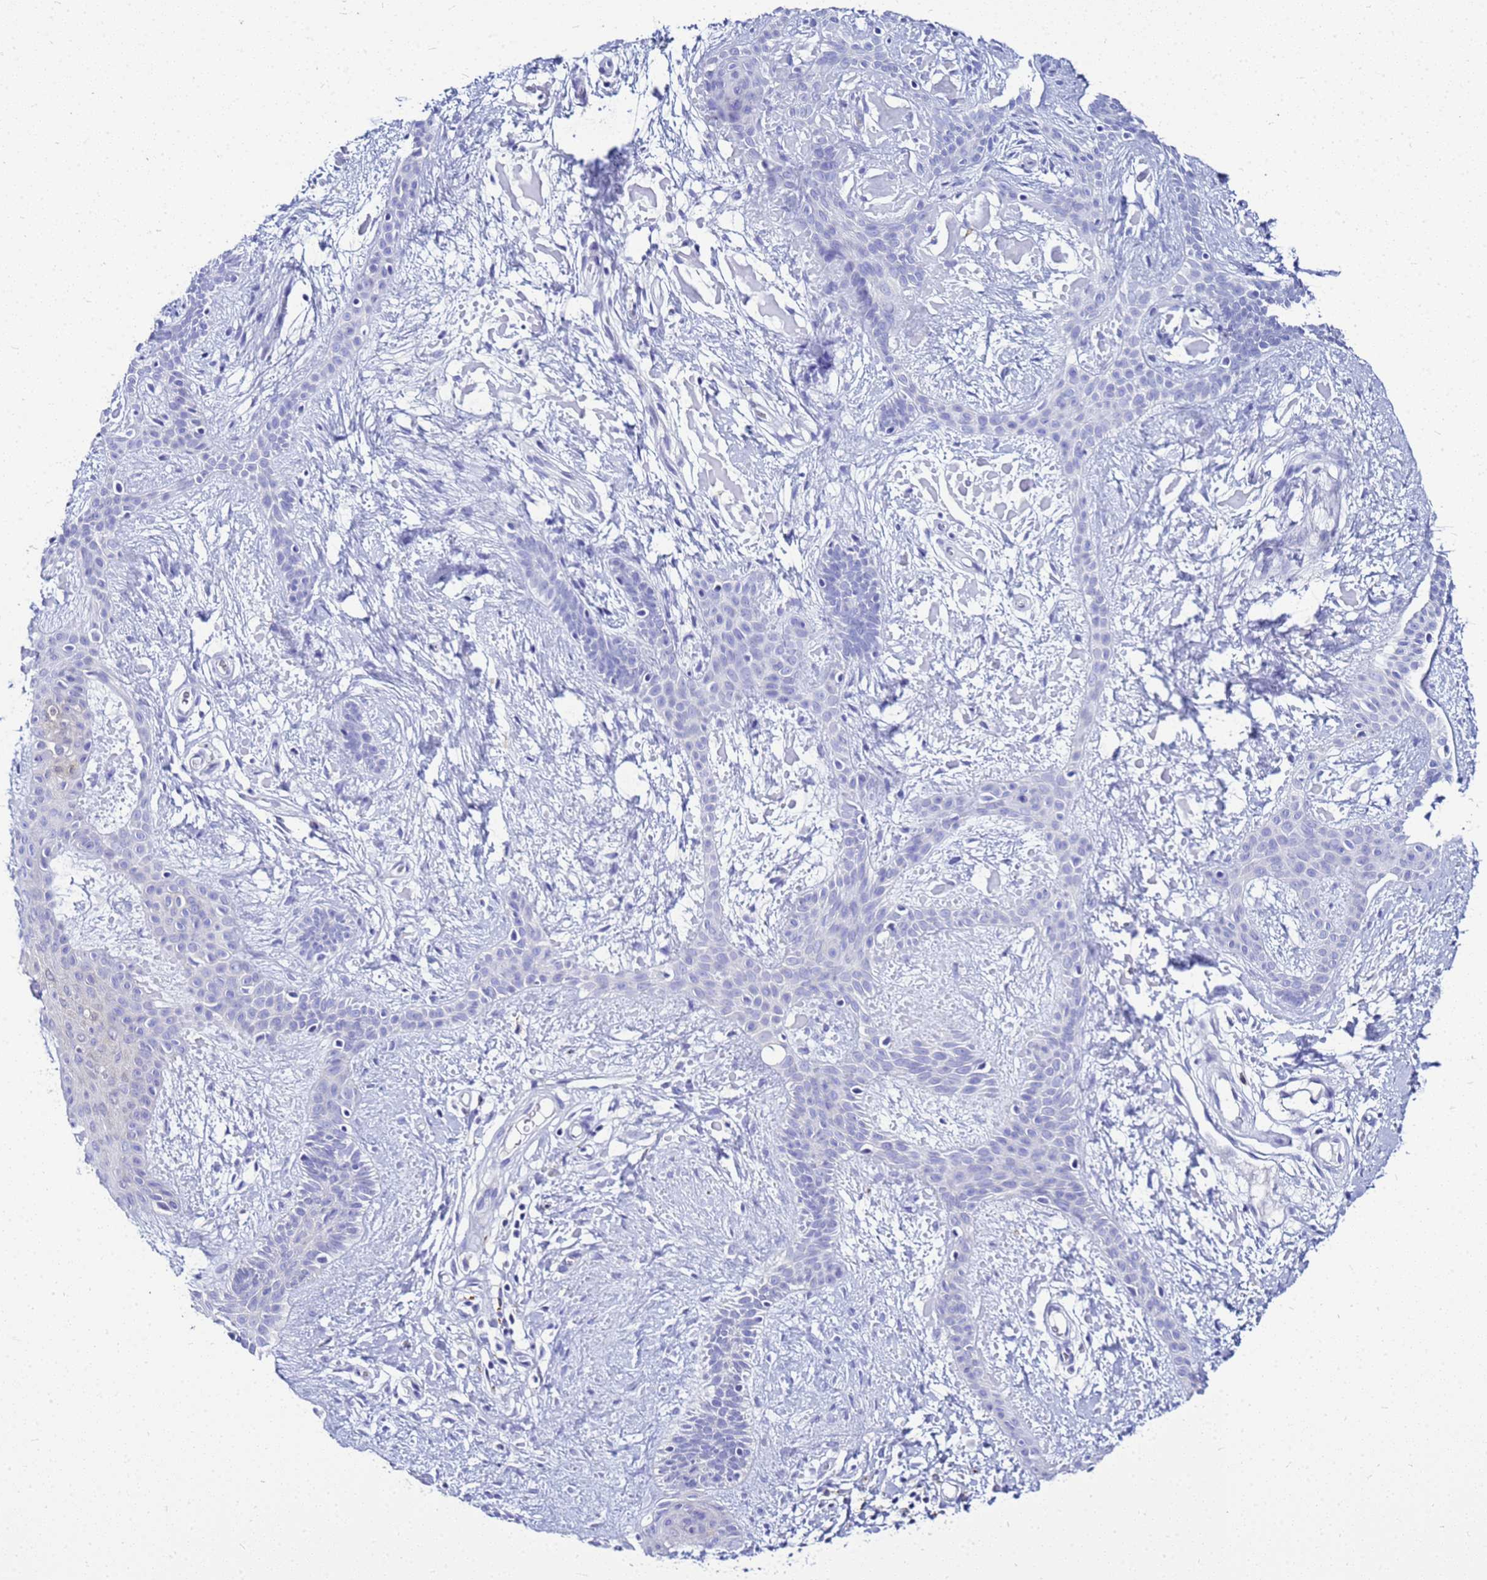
{"staining": {"intensity": "negative", "quantity": "none", "location": "none"}, "tissue": "skin cancer", "cell_type": "Tumor cells", "image_type": "cancer", "snomed": [{"axis": "morphology", "description": "Basal cell carcinoma"}, {"axis": "topography", "description": "Skin"}], "caption": "High magnification brightfield microscopy of basal cell carcinoma (skin) stained with DAB (3,3'-diaminobenzidine) (brown) and counterstained with hematoxylin (blue): tumor cells show no significant positivity.", "gene": "CSTA", "patient": {"sex": "male", "age": 78}}